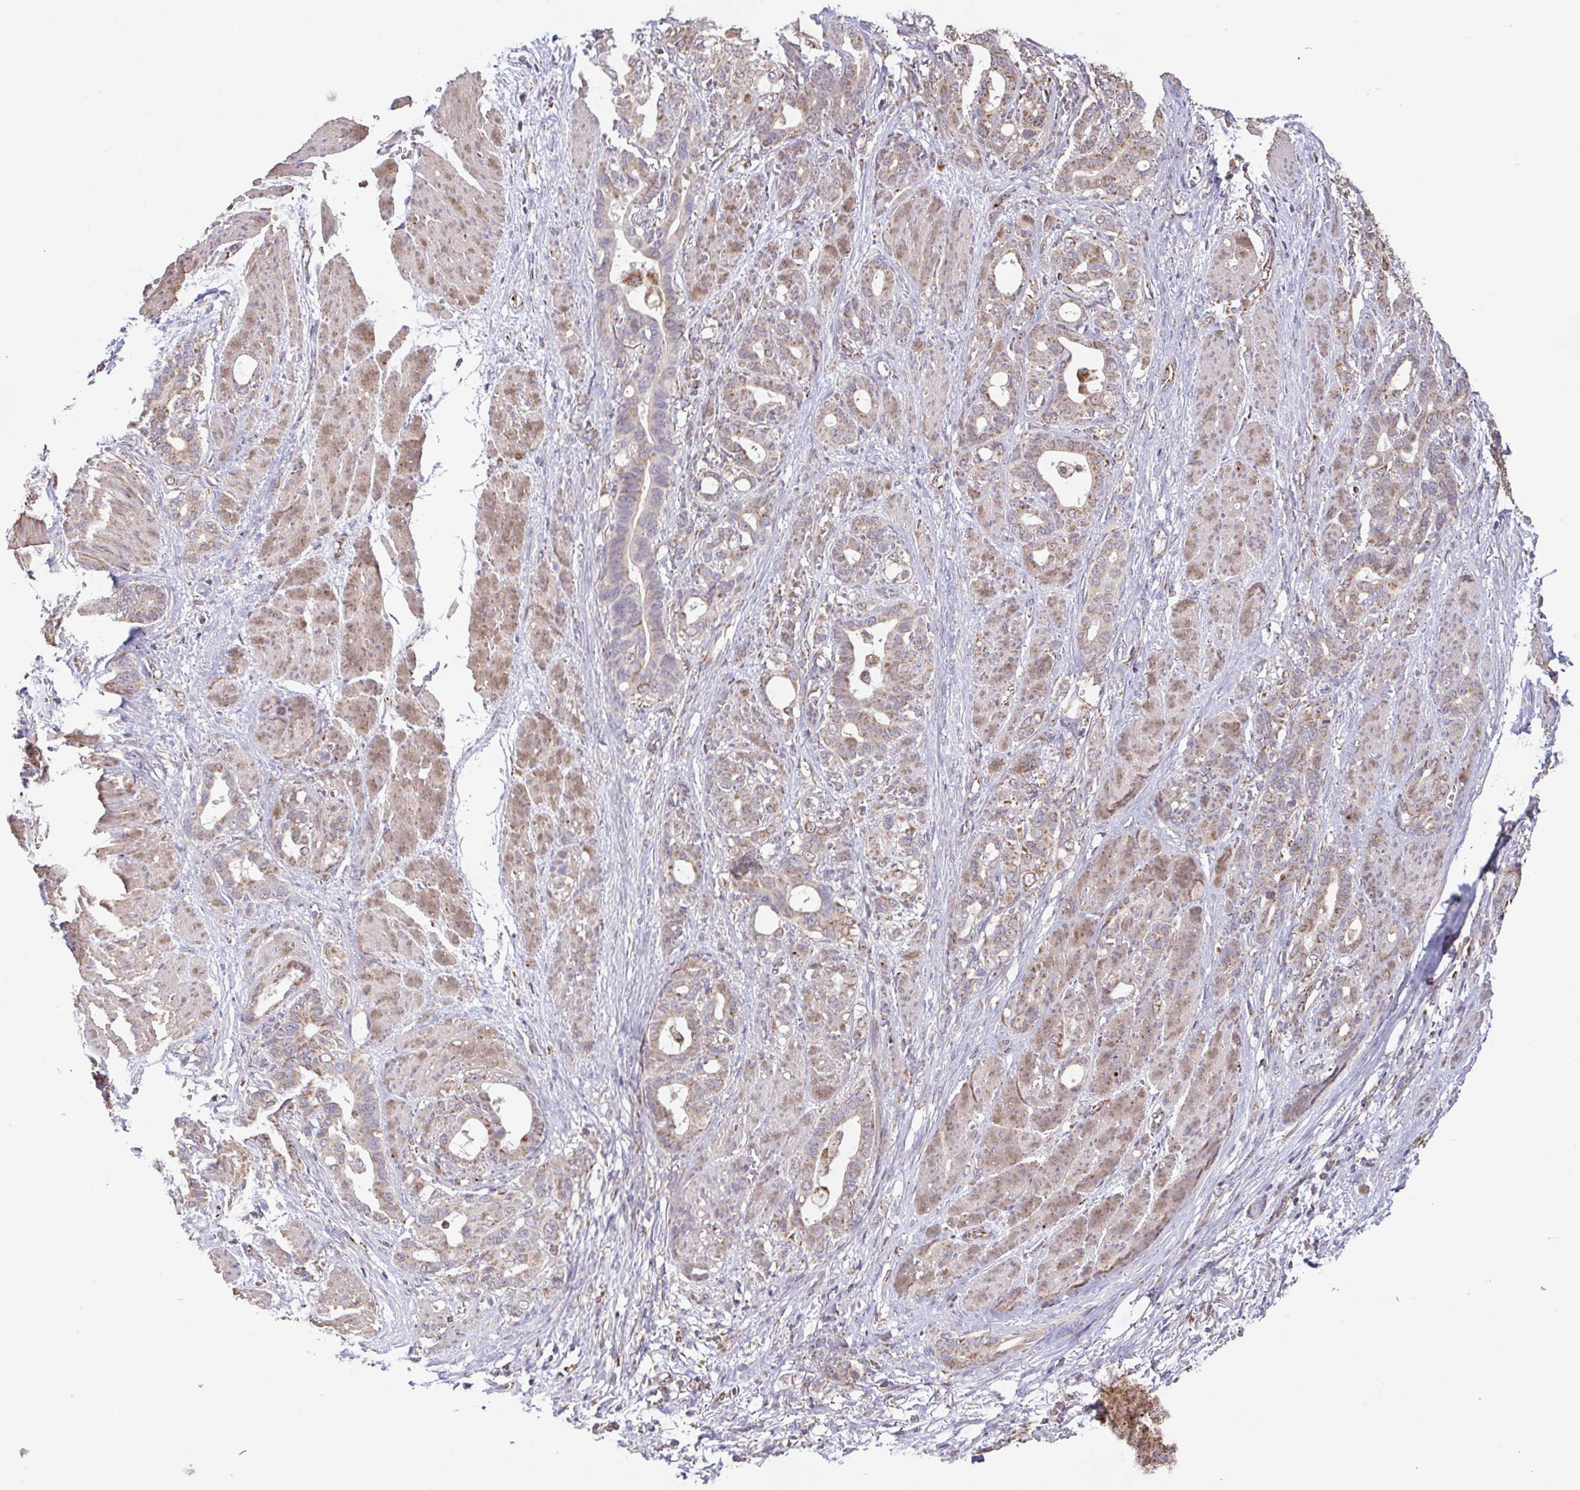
{"staining": {"intensity": "weak", "quantity": ">75%", "location": "cytoplasmic/membranous"}, "tissue": "stomach cancer", "cell_type": "Tumor cells", "image_type": "cancer", "snomed": [{"axis": "morphology", "description": "Normal tissue, NOS"}, {"axis": "morphology", "description": "Adenocarcinoma, NOS"}, {"axis": "topography", "description": "Esophagus"}, {"axis": "topography", "description": "Stomach, upper"}], "caption": "Adenocarcinoma (stomach) stained with a brown dye exhibits weak cytoplasmic/membranous positive expression in about >75% of tumor cells.", "gene": "DIP2B", "patient": {"sex": "male", "age": 62}}